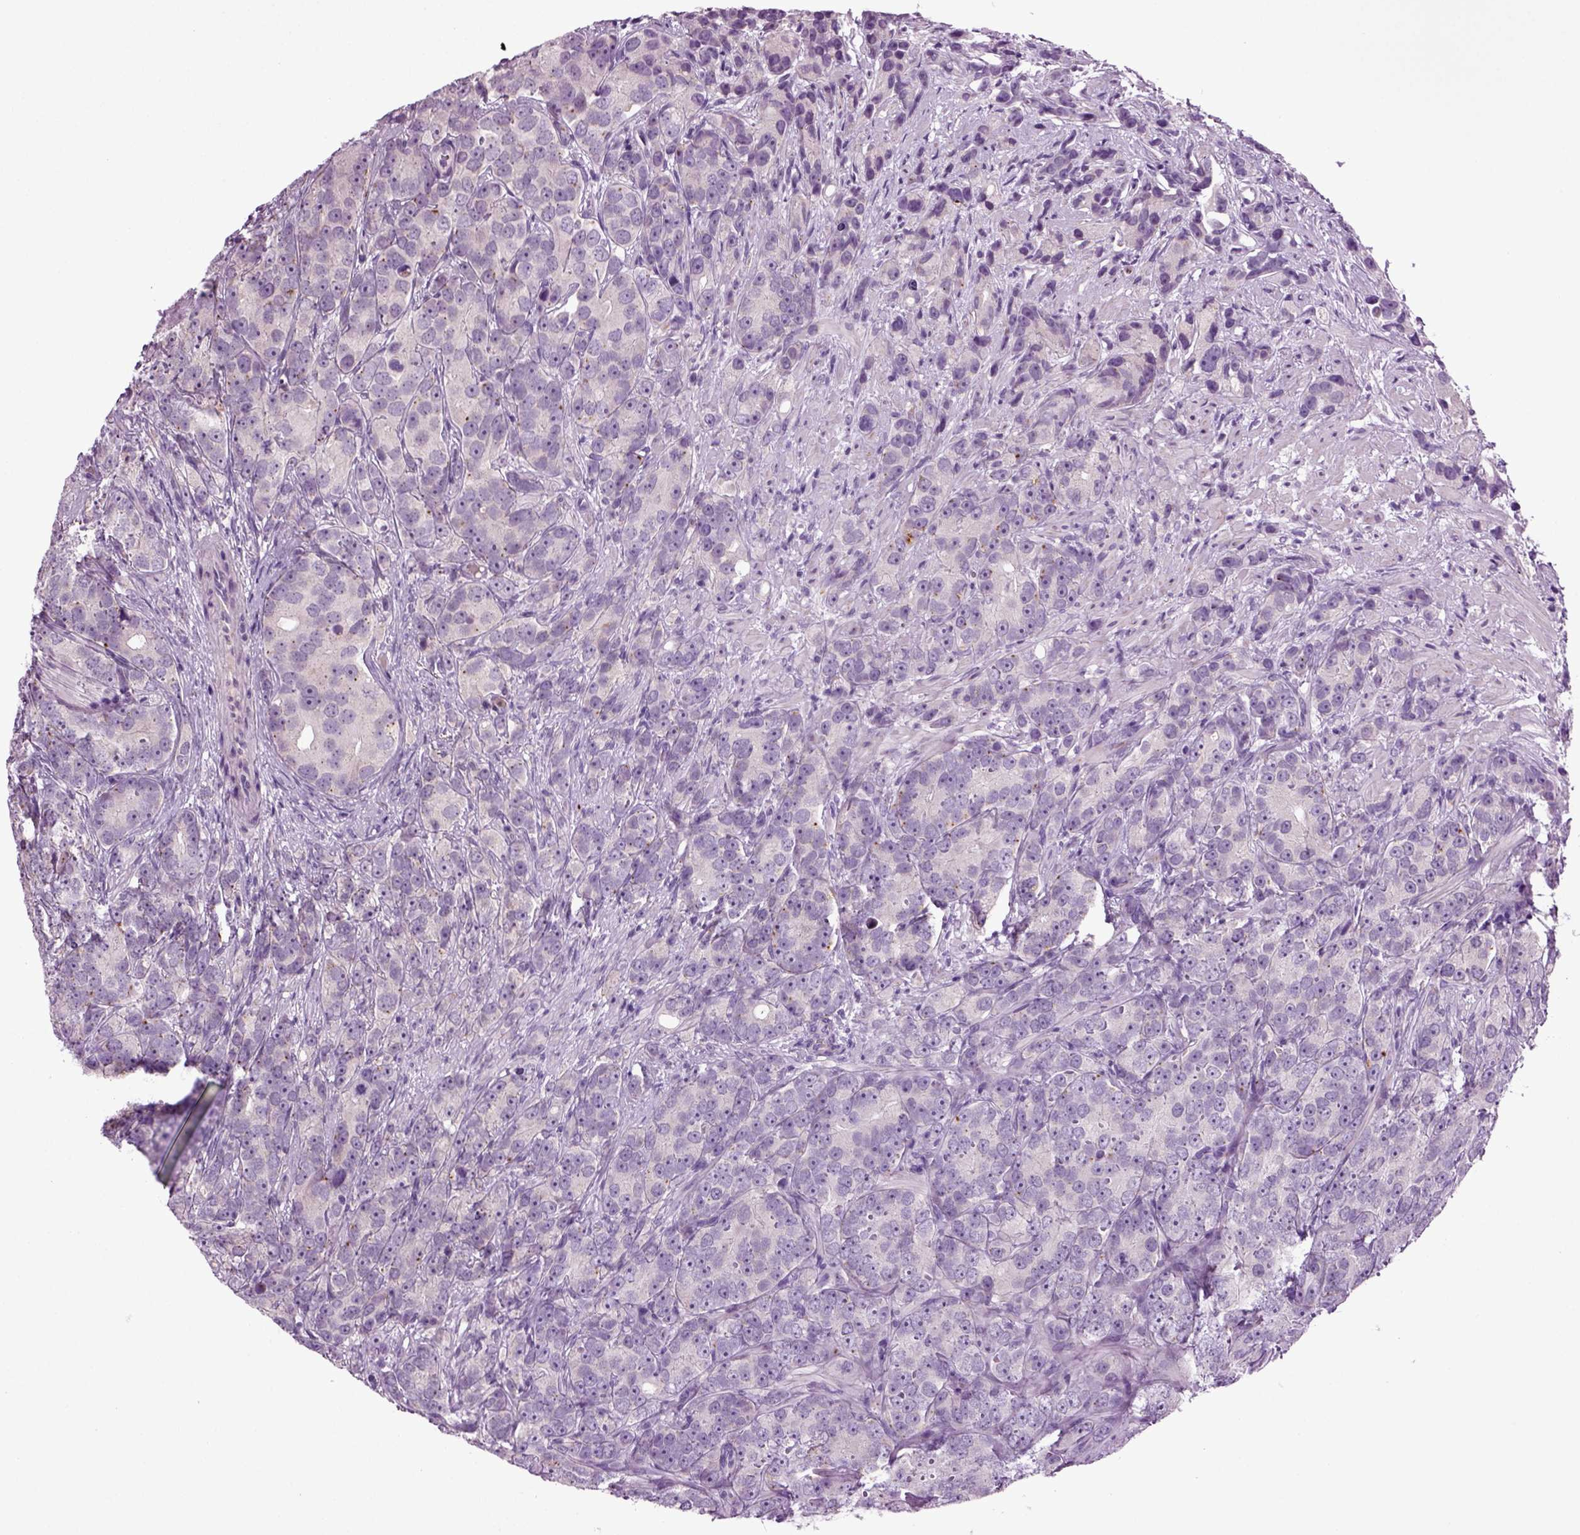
{"staining": {"intensity": "negative", "quantity": "none", "location": "none"}, "tissue": "prostate cancer", "cell_type": "Tumor cells", "image_type": "cancer", "snomed": [{"axis": "morphology", "description": "Adenocarcinoma, High grade"}, {"axis": "topography", "description": "Prostate"}], "caption": "Immunohistochemistry image of high-grade adenocarcinoma (prostate) stained for a protein (brown), which exhibits no expression in tumor cells. (DAB (3,3'-diaminobenzidine) immunohistochemistry with hematoxylin counter stain).", "gene": "FGF11", "patient": {"sex": "male", "age": 90}}